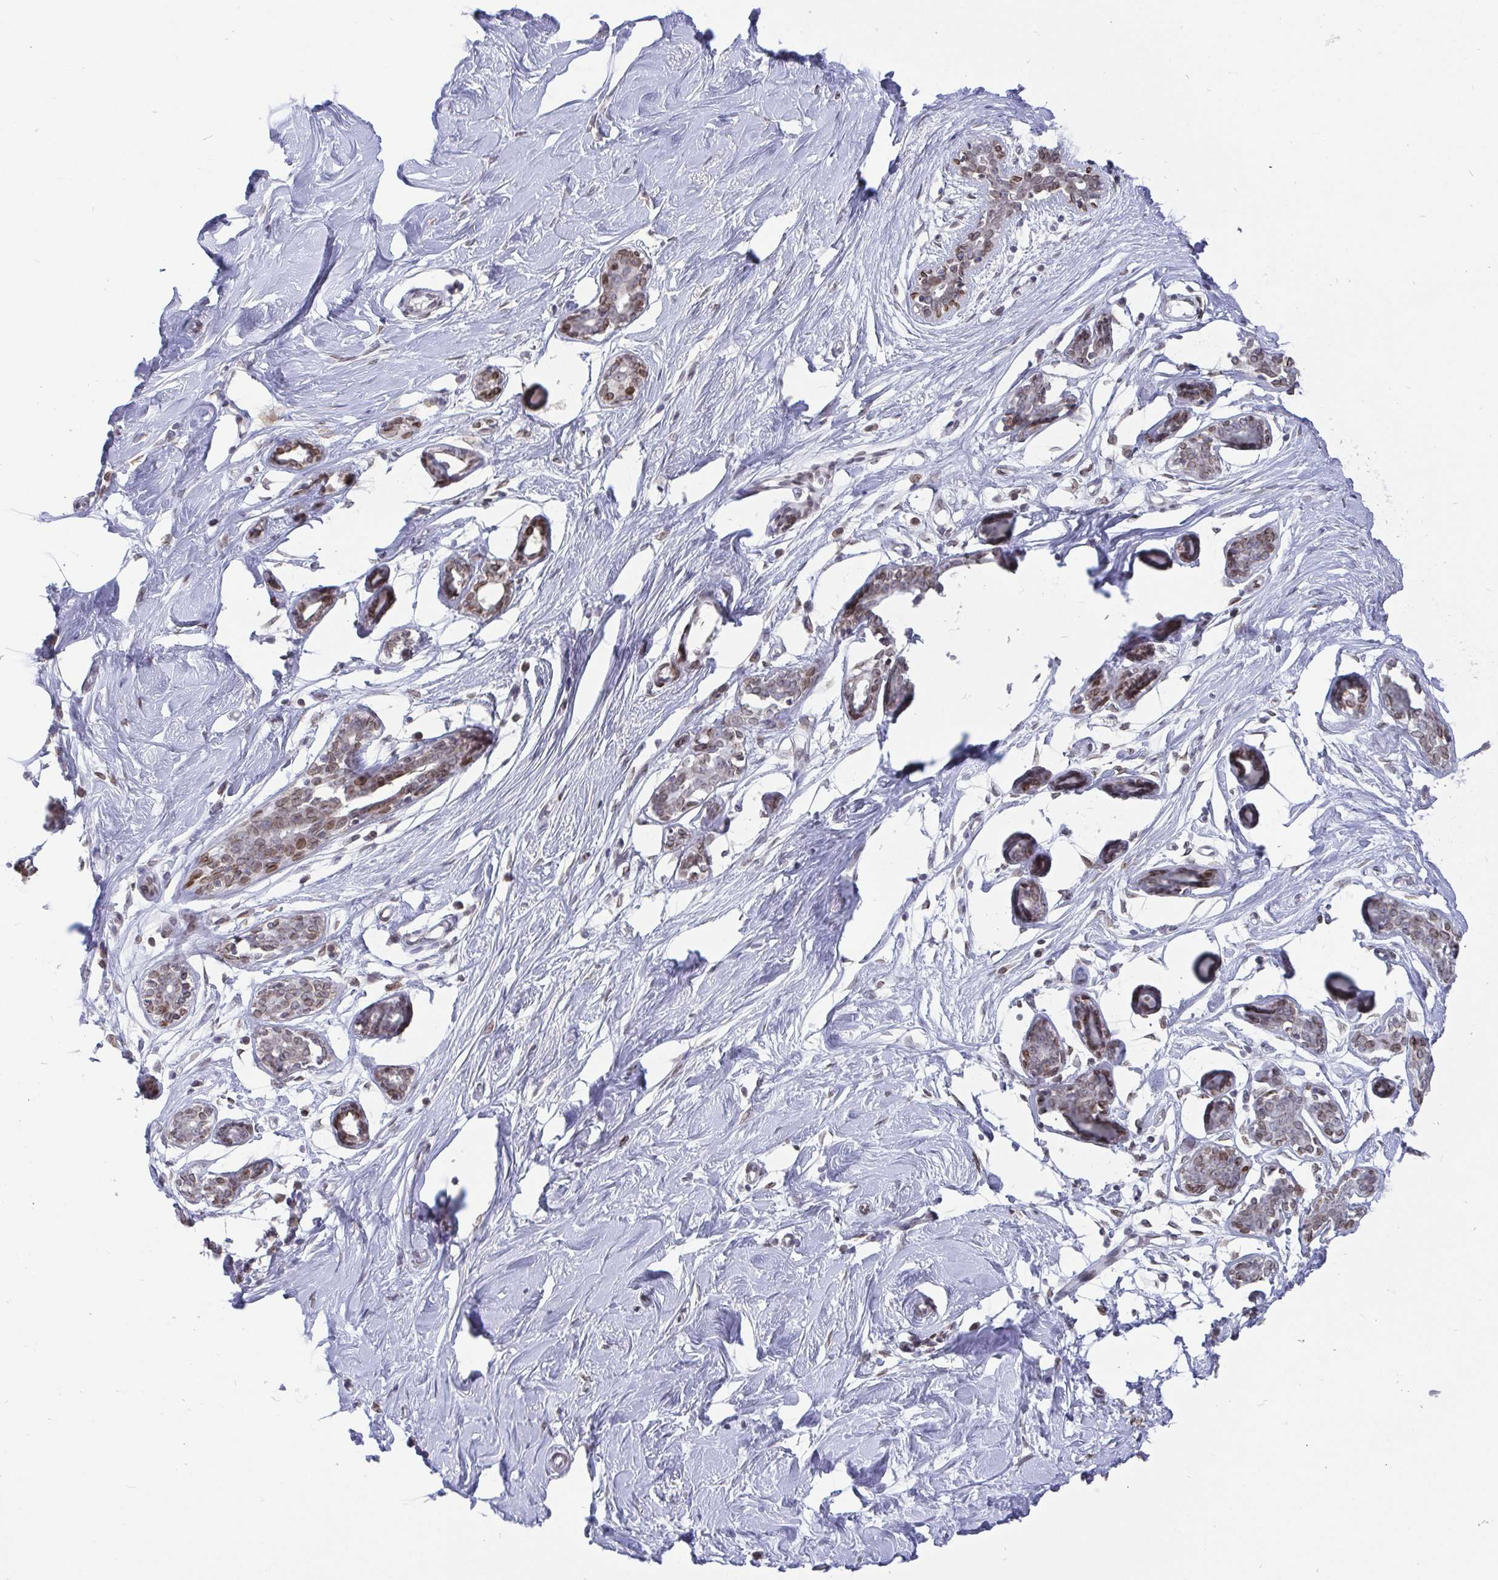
{"staining": {"intensity": "negative", "quantity": "none", "location": "none"}, "tissue": "breast", "cell_type": "Adipocytes", "image_type": "normal", "snomed": [{"axis": "morphology", "description": "Normal tissue, NOS"}, {"axis": "topography", "description": "Breast"}], "caption": "A histopathology image of breast stained for a protein displays no brown staining in adipocytes. (DAB (3,3'-diaminobenzidine) immunohistochemistry visualized using brightfield microscopy, high magnification).", "gene": "EMD", "patient": {"sex": "female", "age": 27}}